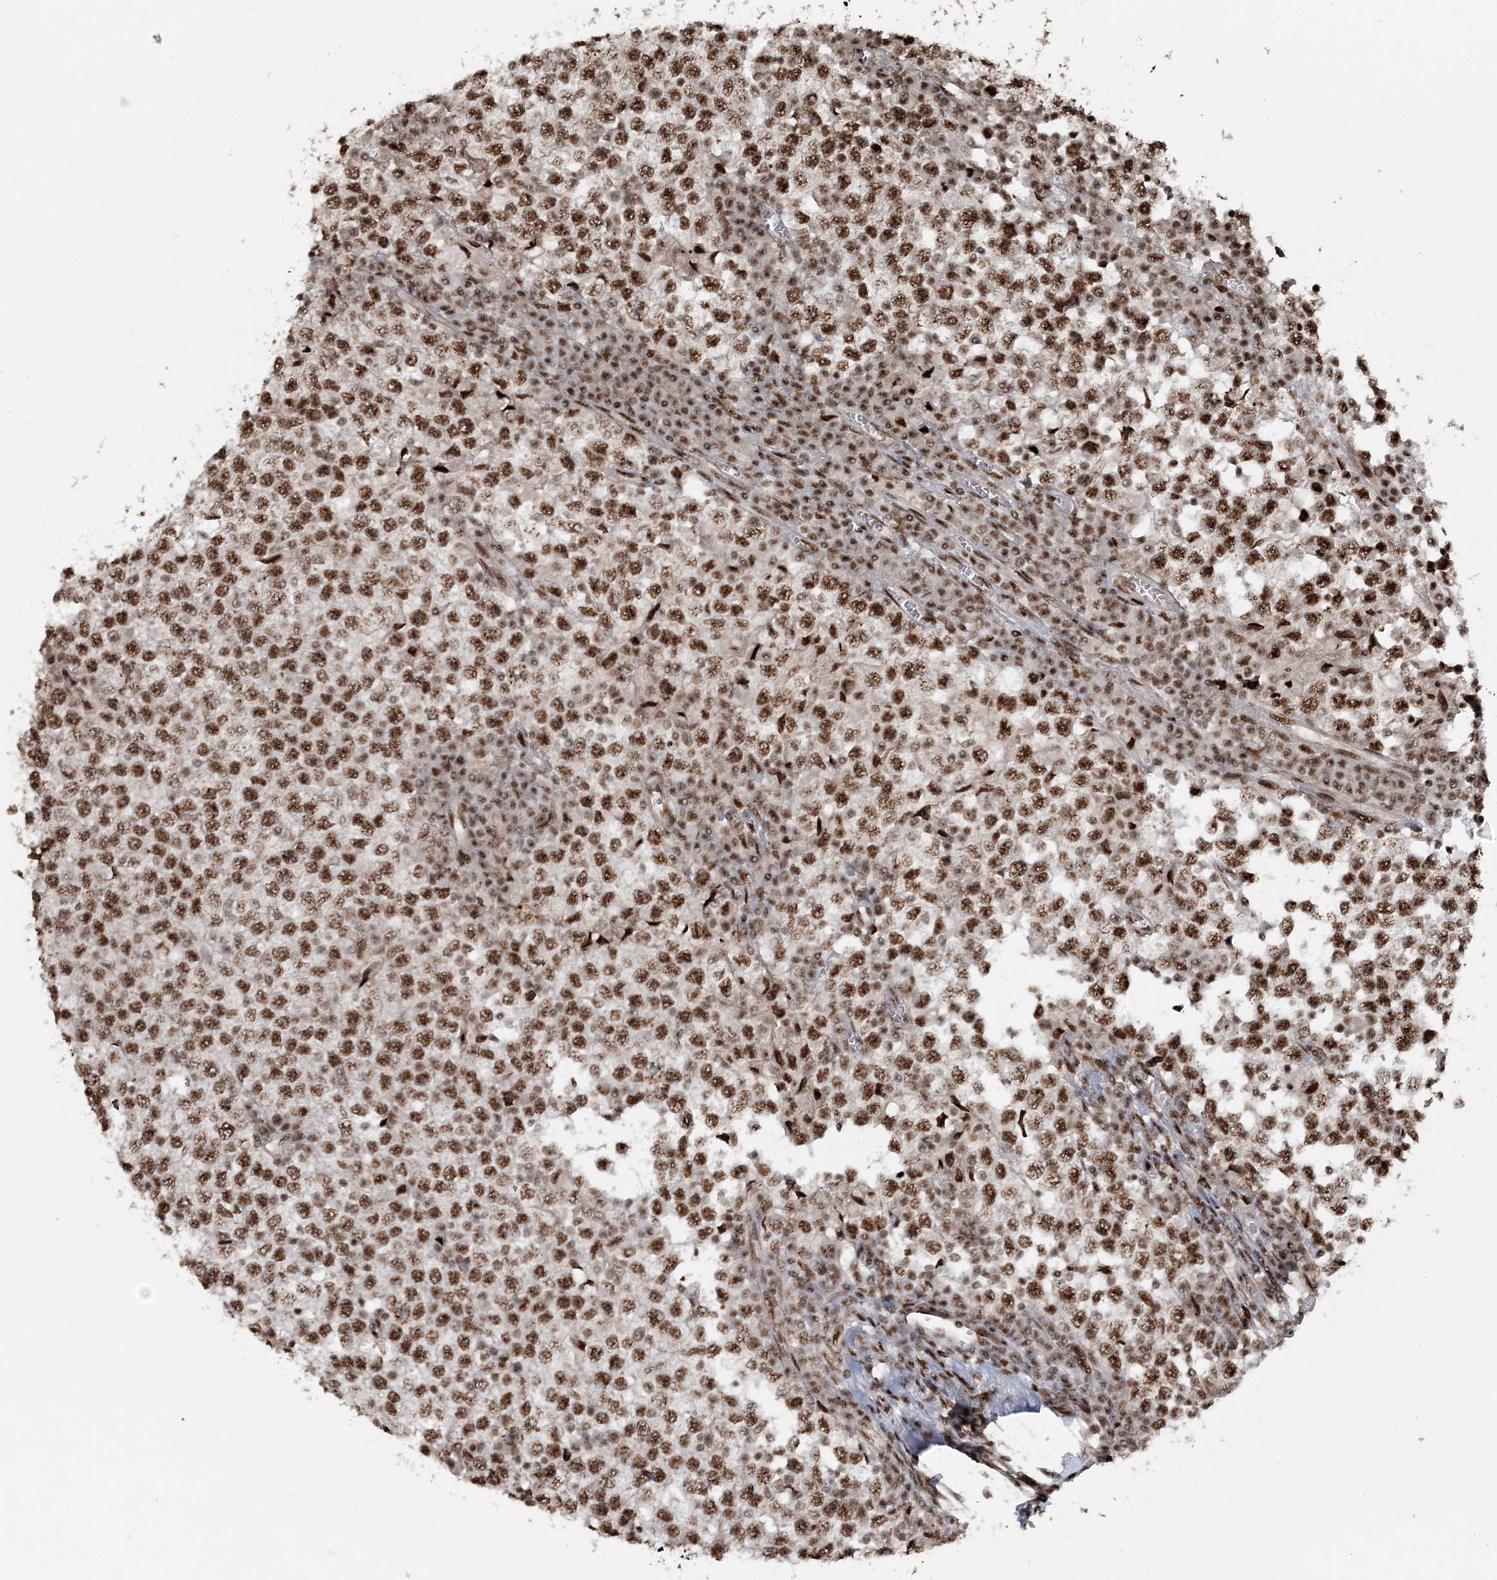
{"staining": {"intensity": "strong", "quantity": ">75%", "location": "nuclear"}, "tissue": "testis cancer", "cell_type": "Tumor cells", "image_type": "cancer", "snomed": [{"axis": "morphology", "description": "Seminoma, NOS"}, {"axis": "topography", "description": "Testis"}], "caption": "Strong nuclear protein expression is seen in approximately >75% of tumor cells in seminoma (testis).", "gene": "EXOSC8", "patient": {"sex": "male", "age": 65}}